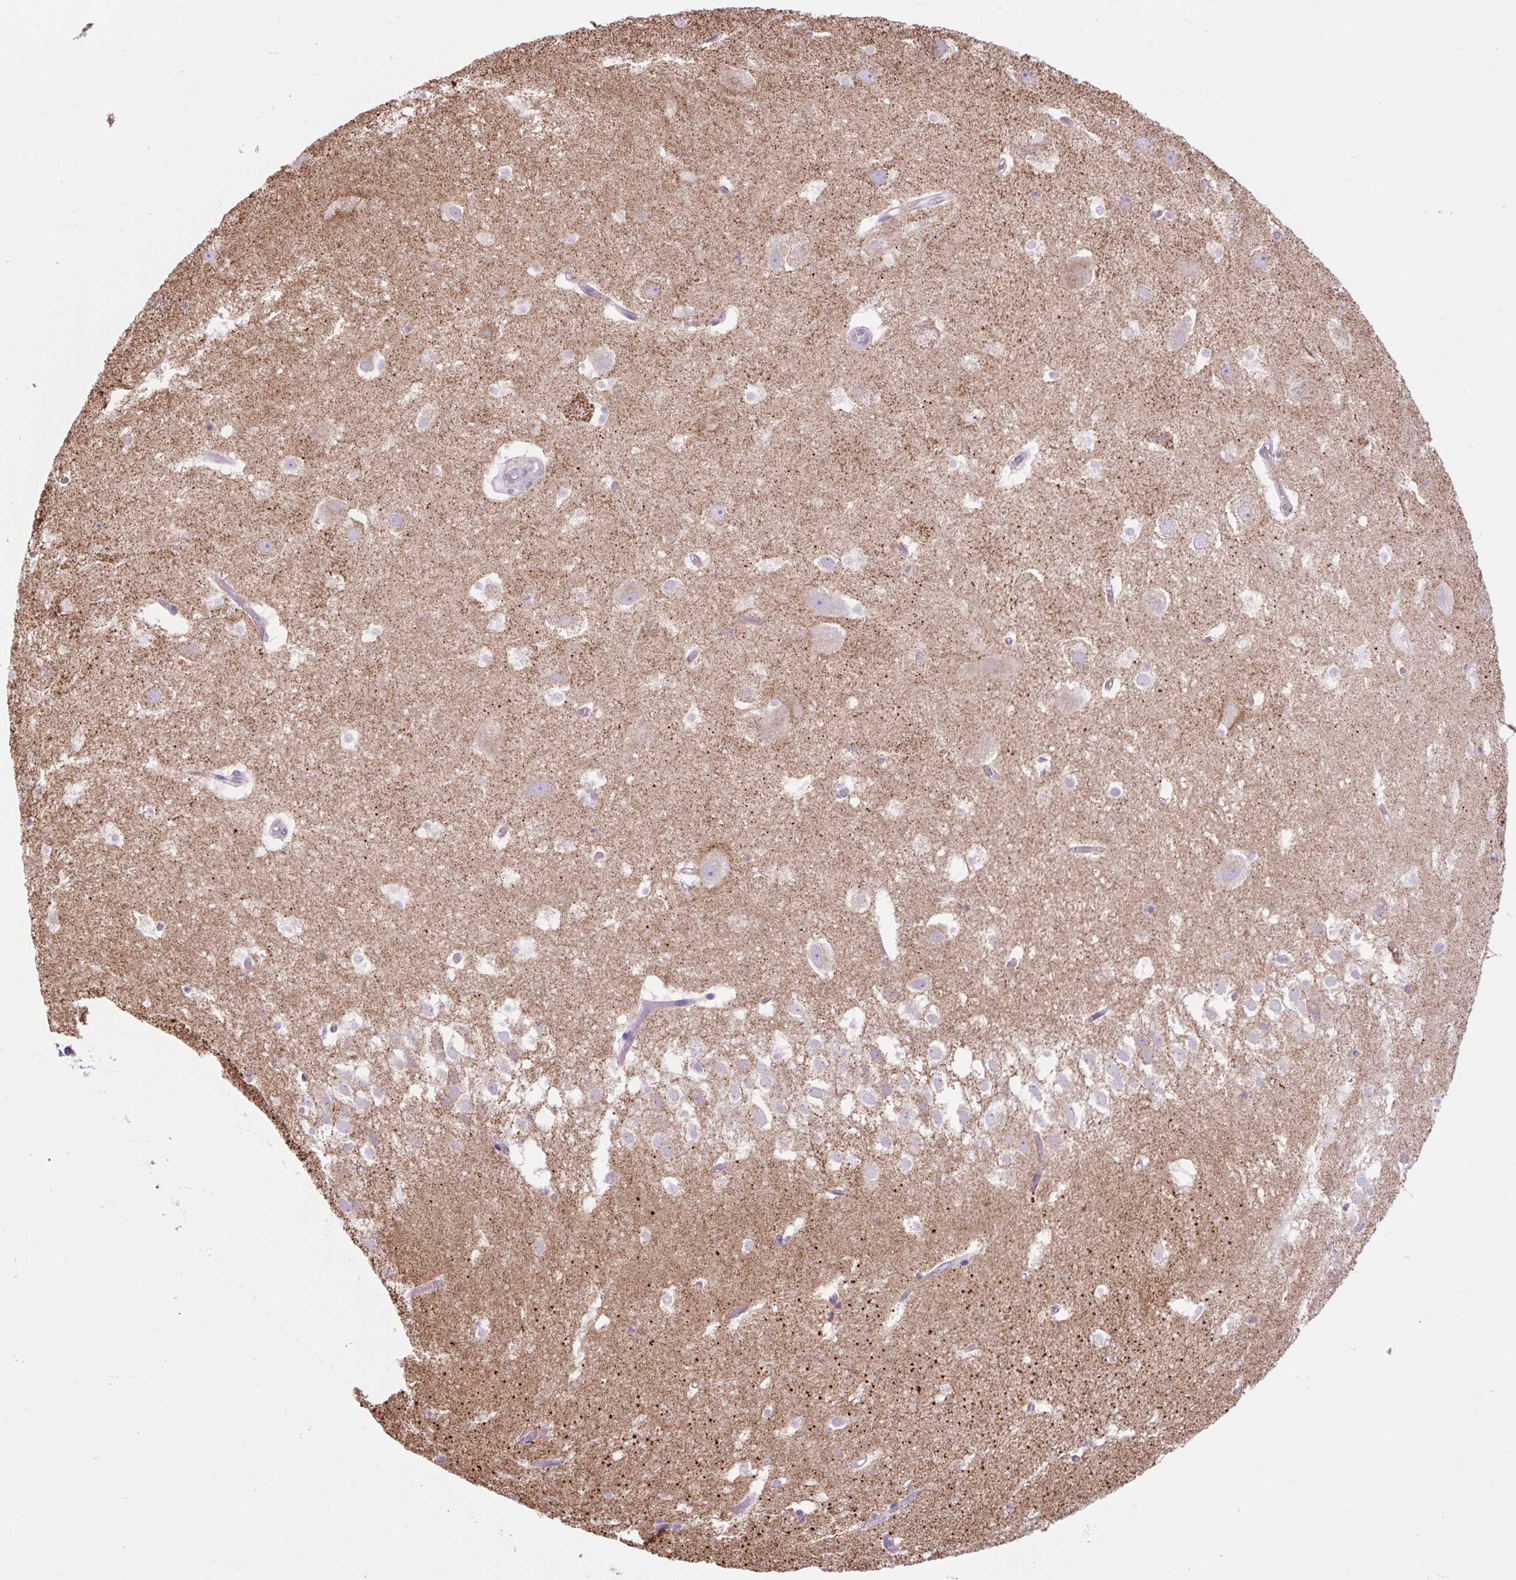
{"staining": {"intensity": "negative", "quantity": "none", "location": "none"}, "tissue": "hippocampus", "cell_type": "Glial cells", "image_type": "normal", "snomed": [{"axis": "morphology", "description": "Normal tissue, NOS"}, {"axis": "topography", "description": "Hippocampus"}], "caption": "This is an IHC micrograph of normal human hippocampus. There is no staining in glial cells.", "gene": "SCO2", "patient": {"sex": "female", "age": 52}}